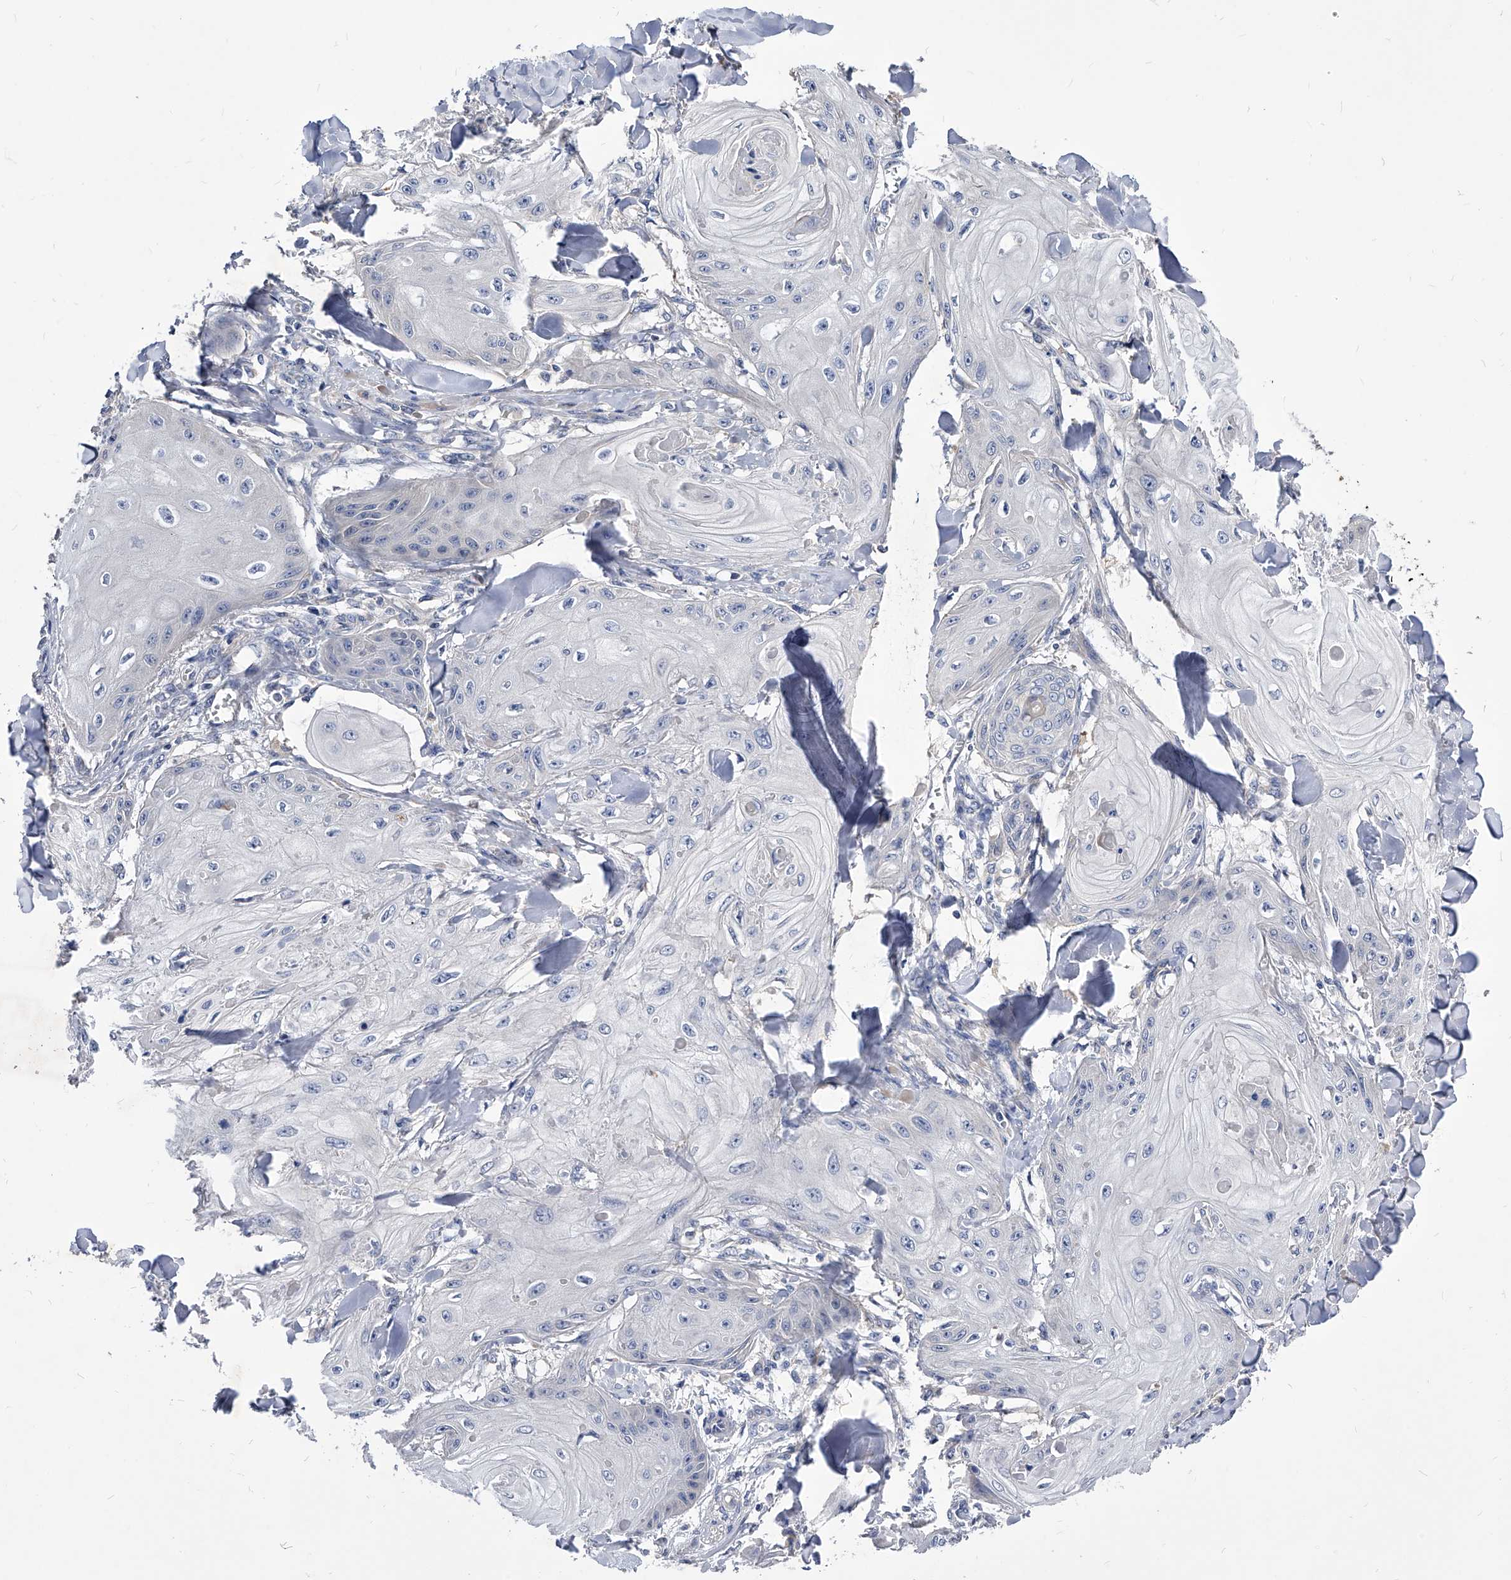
{"staining": {"intensity": "negative", "quantity": "none", "location": "none"}, "tissue": "skin cancer", "cell_type": "Tumor cells", "image_type": "cancer", "snomed": [{"axis": "morphology", "description": "Squamous cell carcinoma, NOS"}, {"axis": "topography", "description": "Skin"}], "caption": "Image shows no protein staining in tumor cells of skin squamous cell carcinoma tissue.", "gene": "ARL4C", "patient": {"sex": "male", "age": 74}}